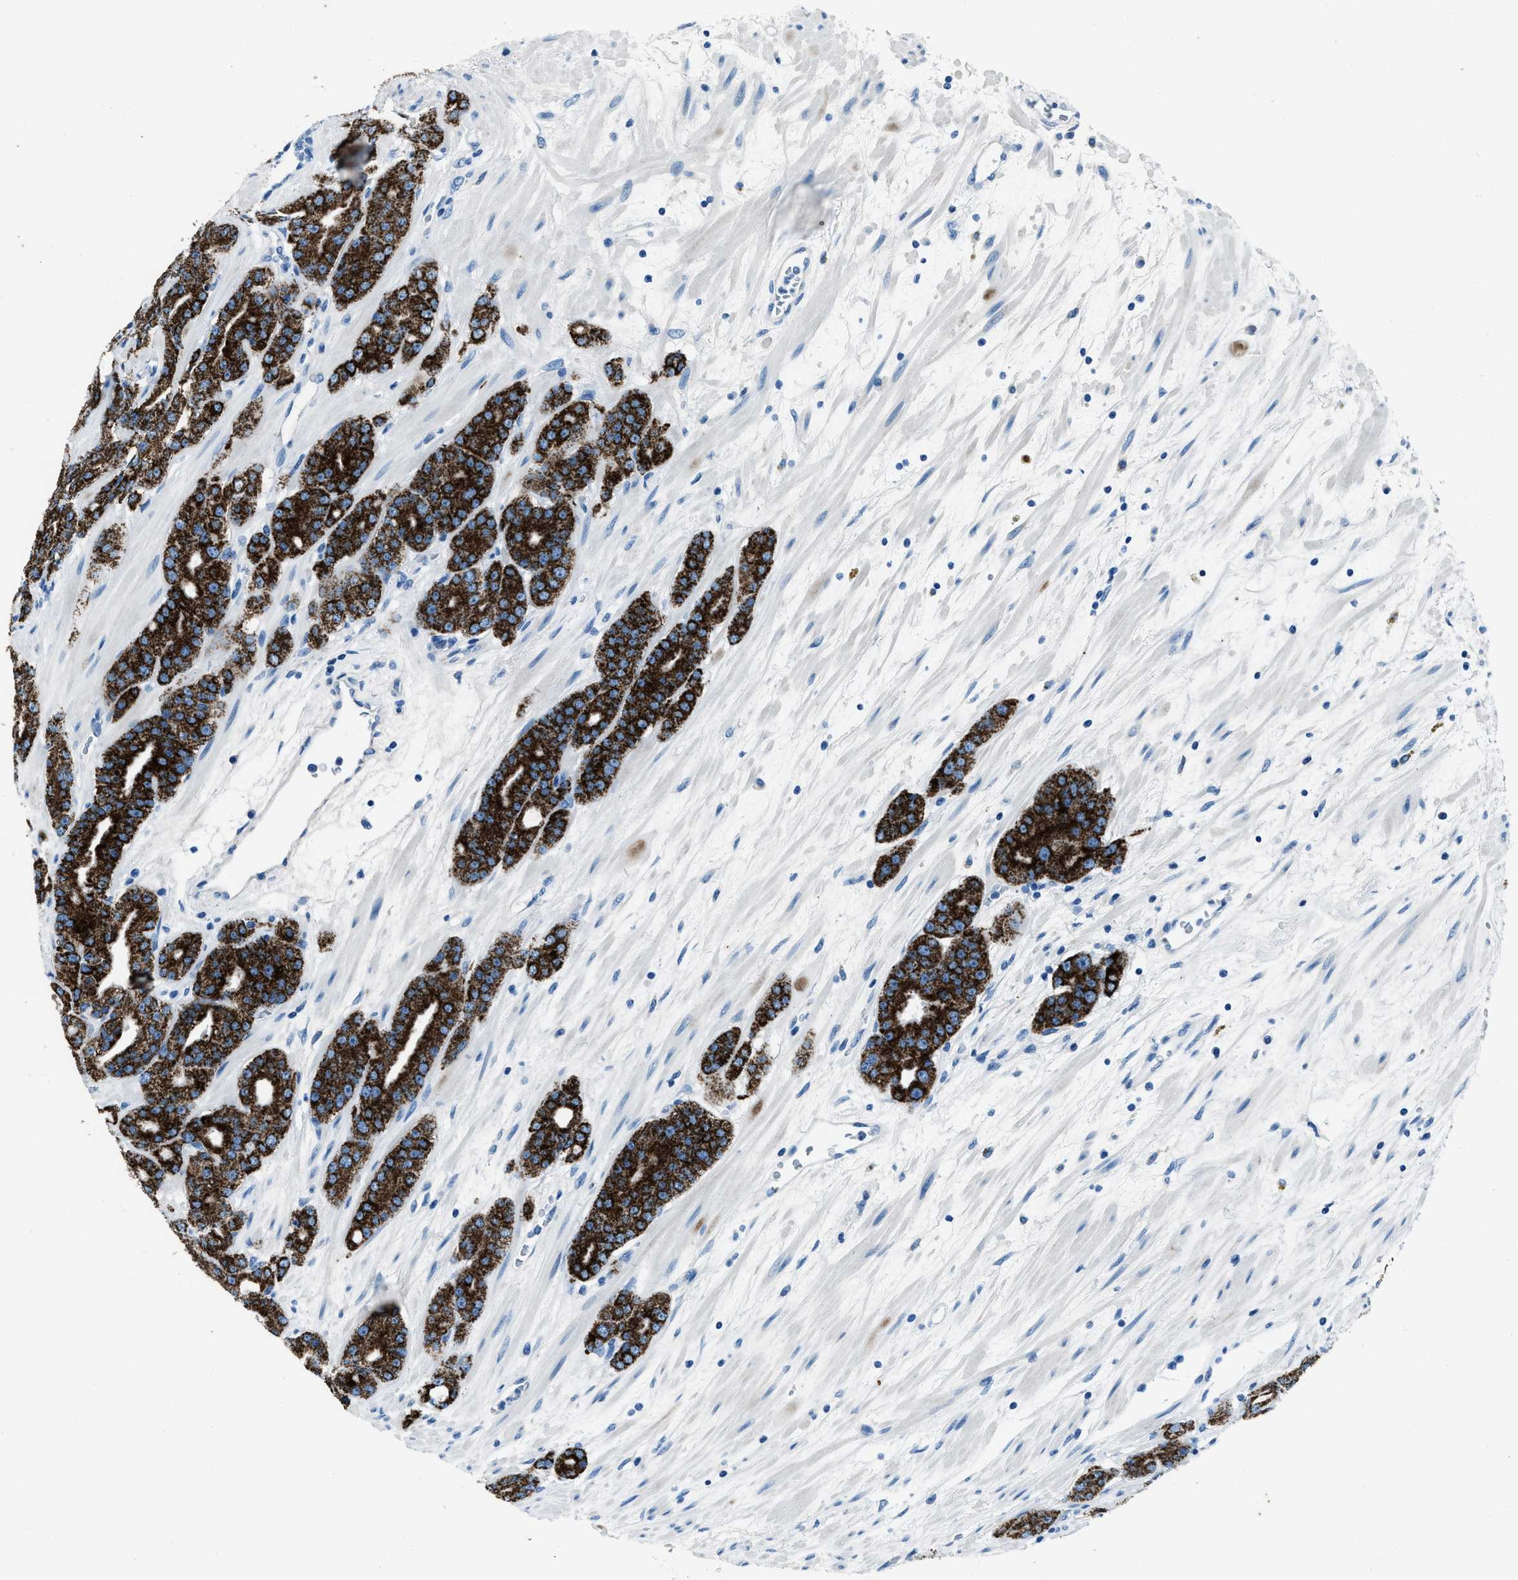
{"staining": {"intensity": "strong", "quantity": ">75%", "location": "cytoplasmic/membranous"}, "tissue": "prostate cancer", "cell_type": "Tumor cells", "image_type": "cancer", "snomed": [{"axis": "morphology", "description": "Adenocarcinoma, High grade"}, {"axis": "topography", "description": "Prostate"}], "caption": "Prostate cancer stained with DAB (3,3'-diaminobenzidine) IHC shows high levels of strong cytoplasmic/membranous positivity in approximately >75% of tumor cells.", "gene": "AMACR", "patient": {"sex": "male", "age": 71}}